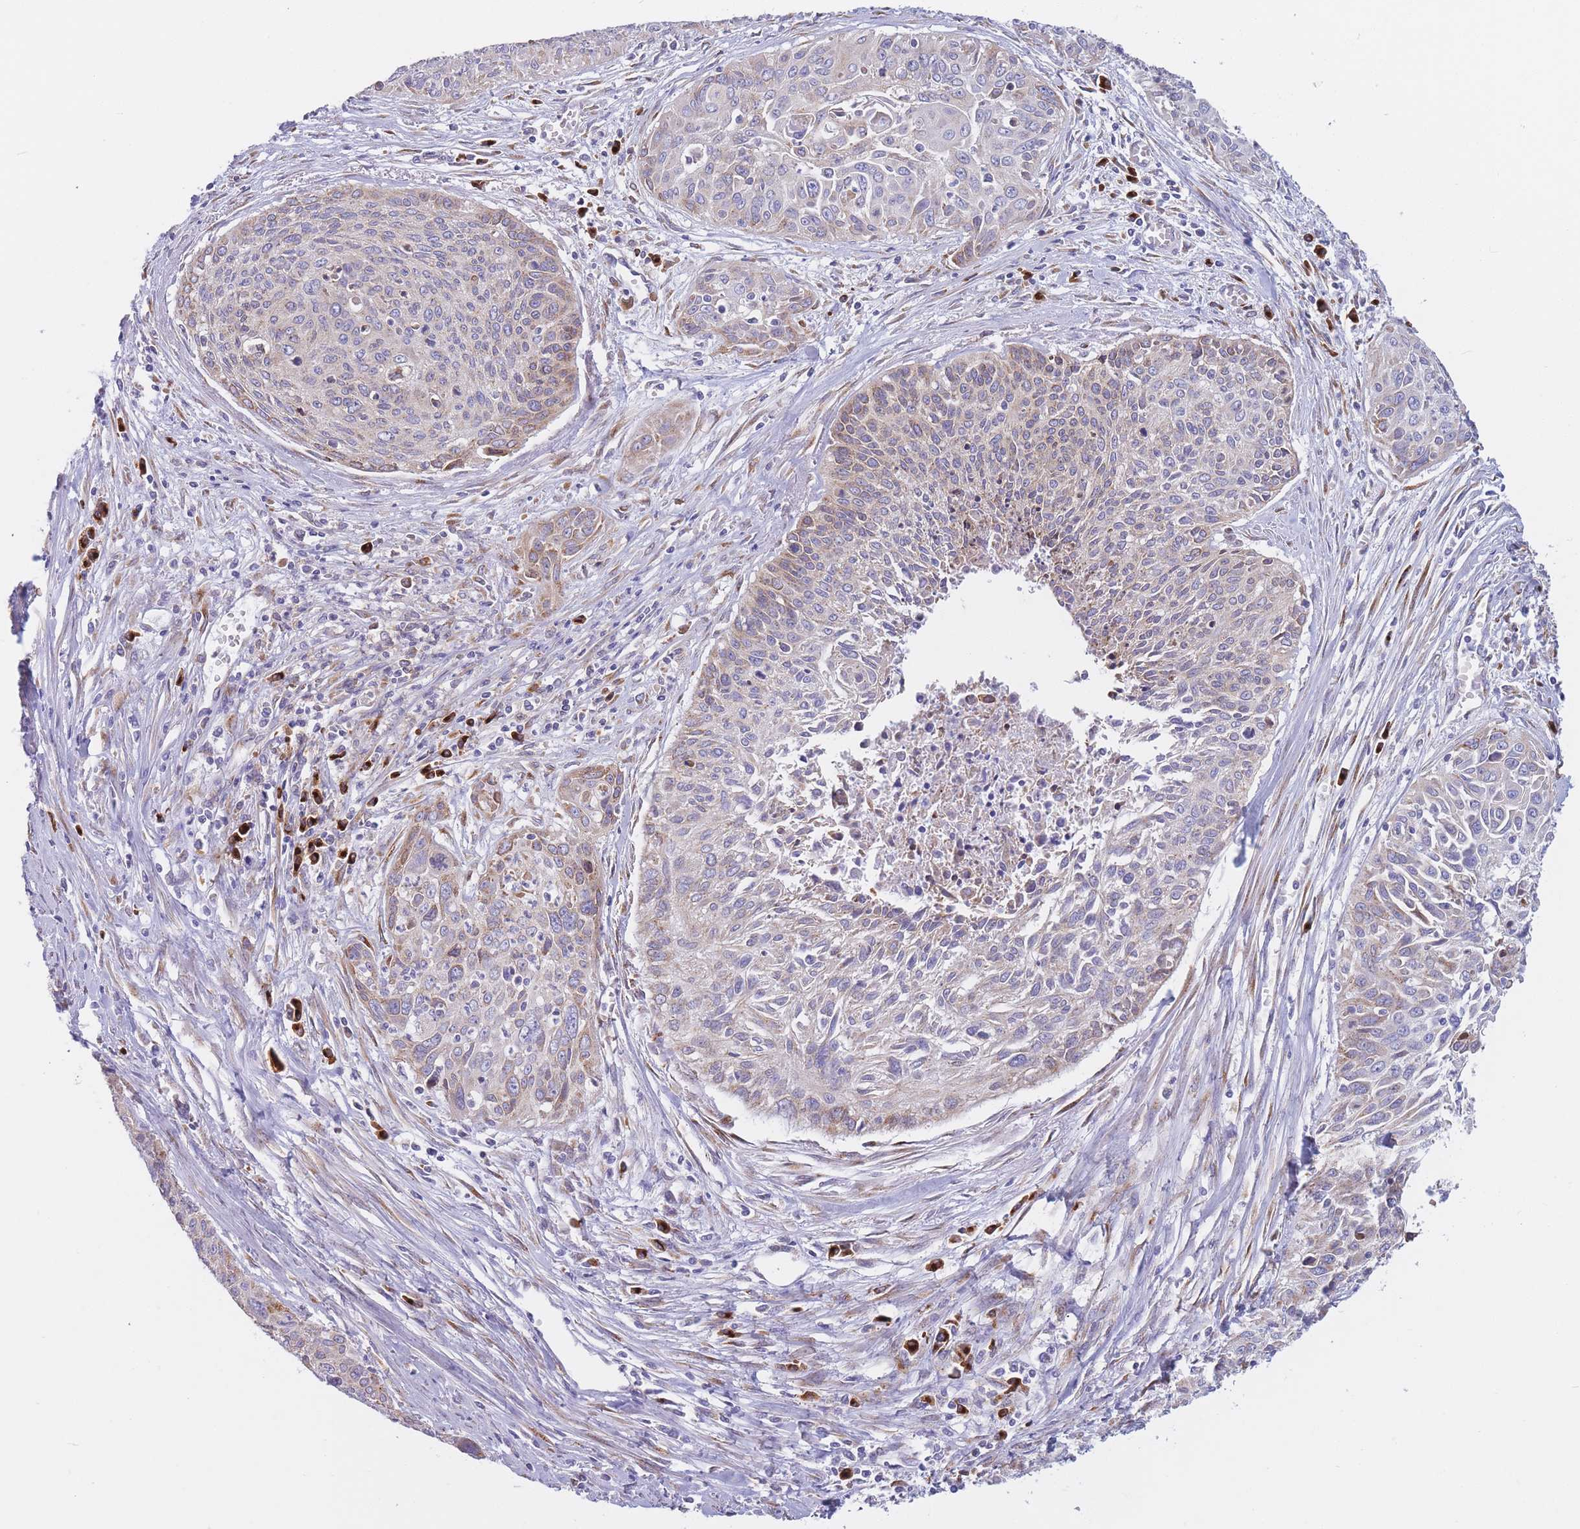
{"staining": {"intensity": "weak", "quantity": "25%-75%", "location": "cytoplasmic/membranous"}, "tissue": "cervical cancer", "cell_type": "Tumor cells", "image_type": "cancer", "snomed": [{"axis": "morphology", "description": "Squamous cell carcinoma, NOS"}, {"axis": "topography", "description": "Cervix"}], "caption": "Cervical squamous cell carcinoma tissue exhibits weak cytoplasmic/membranous expression in approximately 25%-75% of tumor cells, visualized by immunohistochemistry.", "gene": "MRPL30", "patient": {"sex": "female", "age": 55}}